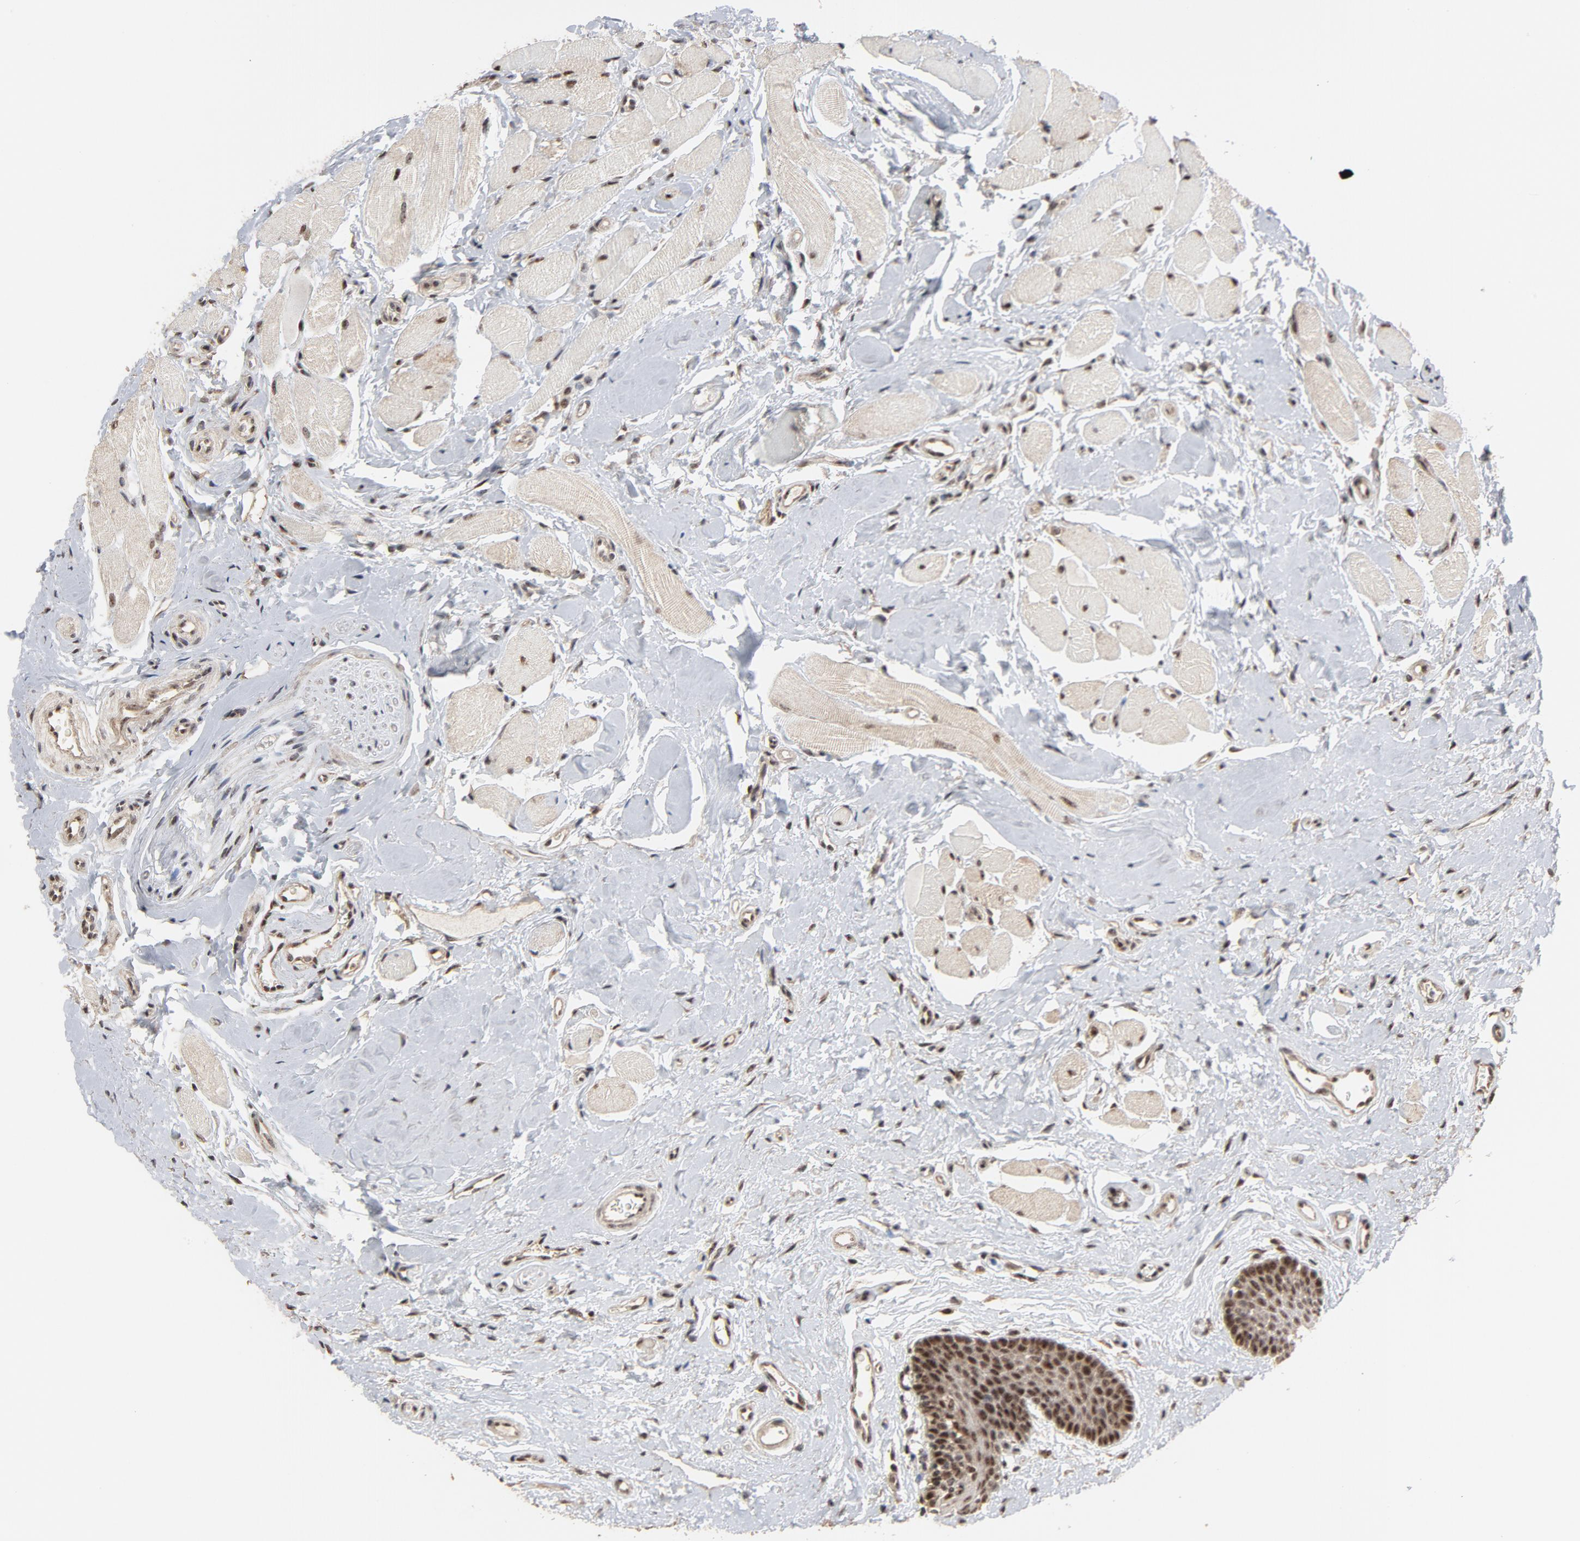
{"staining": {"intensity": "strong", "quantity": "25%-75%", "location": "nuclear"}, "tissue": "oral mucosa", "cell_type": "Squamous epithelial cells", "image_type": "normal", "snomed": [{"axis": "morphology", "description": "Normal tissue, NOS"}, {"axis": "topography", "description": "Oral tissue"}], "caption": "Brown immunohistochemical staining in benign human oral mucosa shows strong nuclear expression in approximately 25%-75% of squamous epithelial cells. The staining was performed using DAB (3,3'-diaminobenzidine), with brown indicating positive protein expression. Nuclei are stained blue with hematoxylin.", "gene": "TP53RK", "patient": {"sex": "male", "age": 62}}